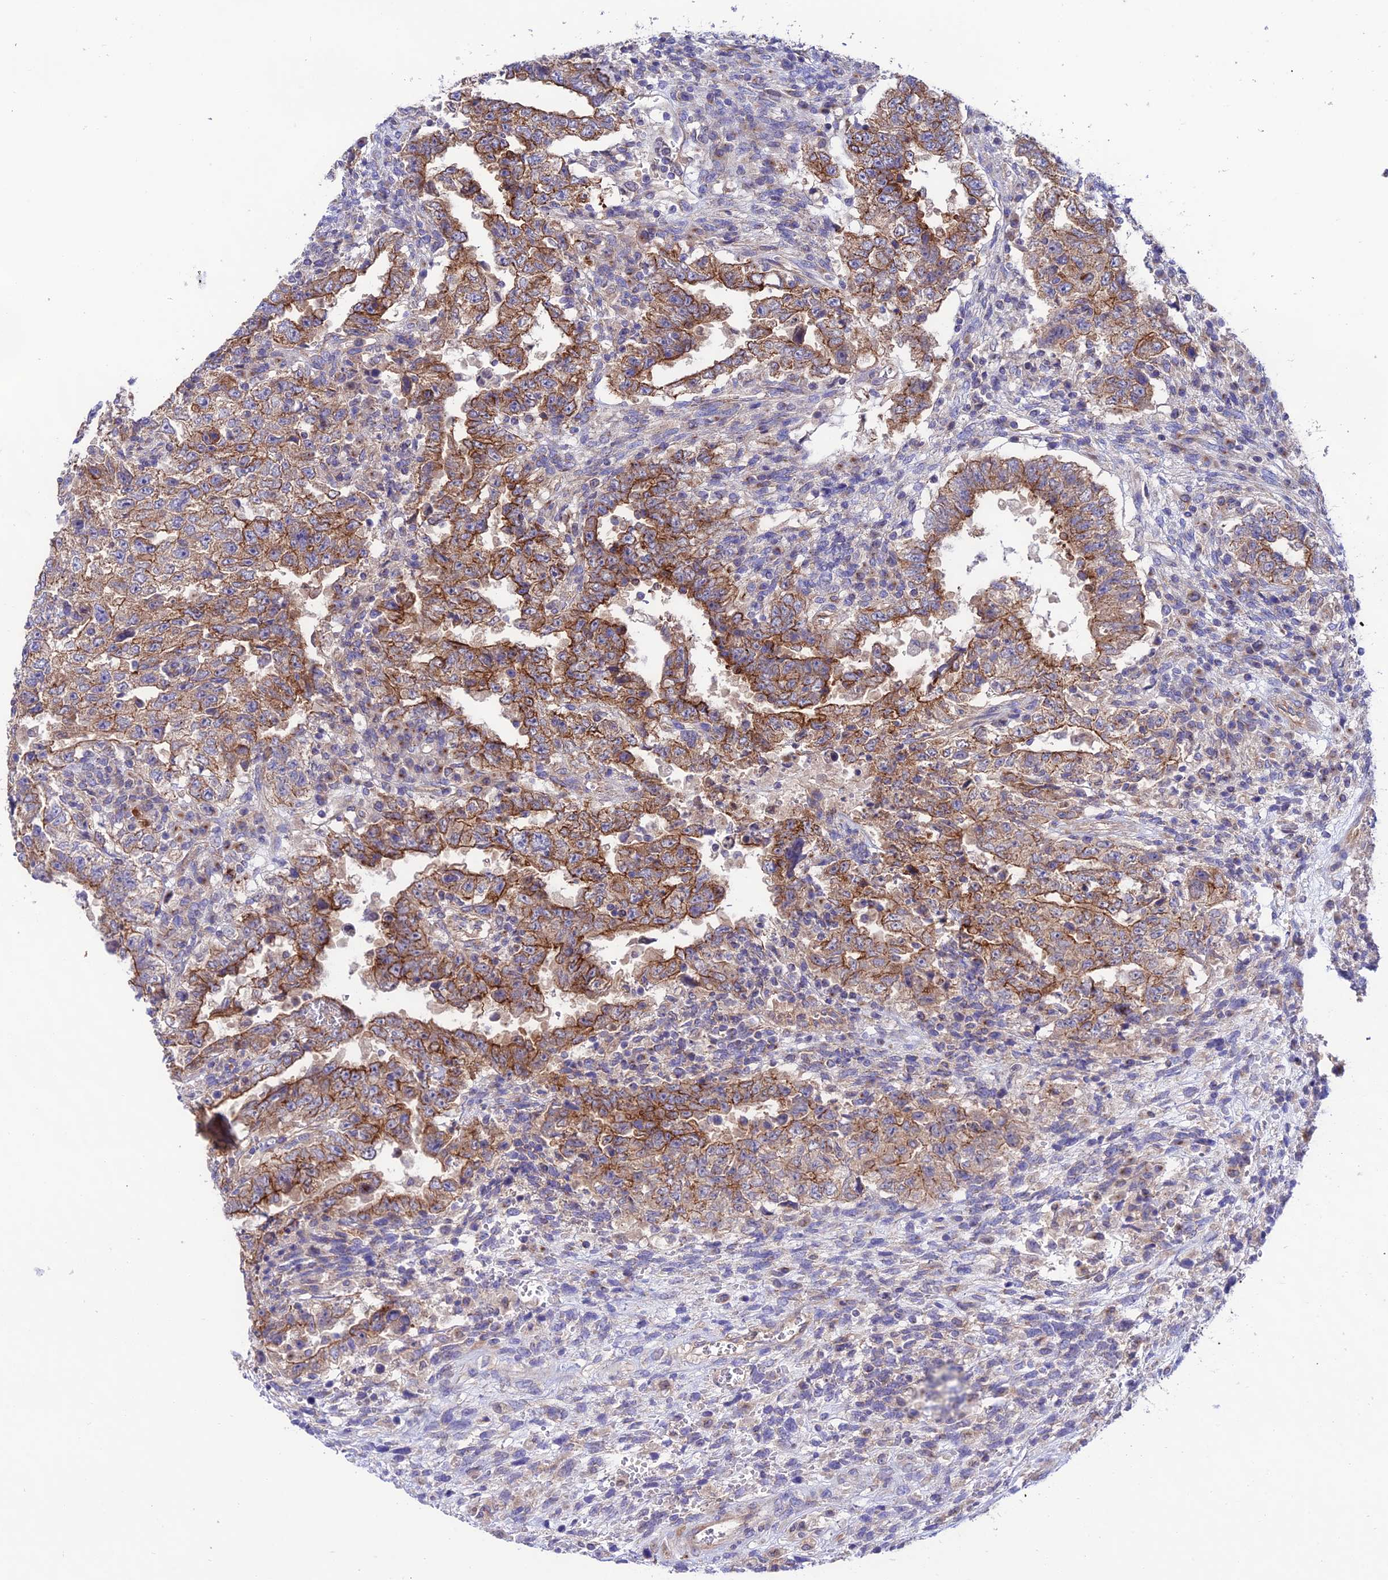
{"staining": {"intensity": "moderate", "quantity": ">75%", "location": "cytoplasmic/membranous"}, "tissue": "testis cancer", "cell_type": "Tumor cells", "image_type": "cancer", "snomed": [{"axis": "morphology", "description": "Carcinoma, Embryonal, NOS"}, {"axis": "topography", "description": "Testis"}], "caption": "Embryonal carcinoma (testis) stained with a brown dye displays moderate cytoplasmic/membranous positive expression in approximately >75% of tumor cells.", "gene": "LACTB2", "patient": {"sex": "male", "age": 26}}